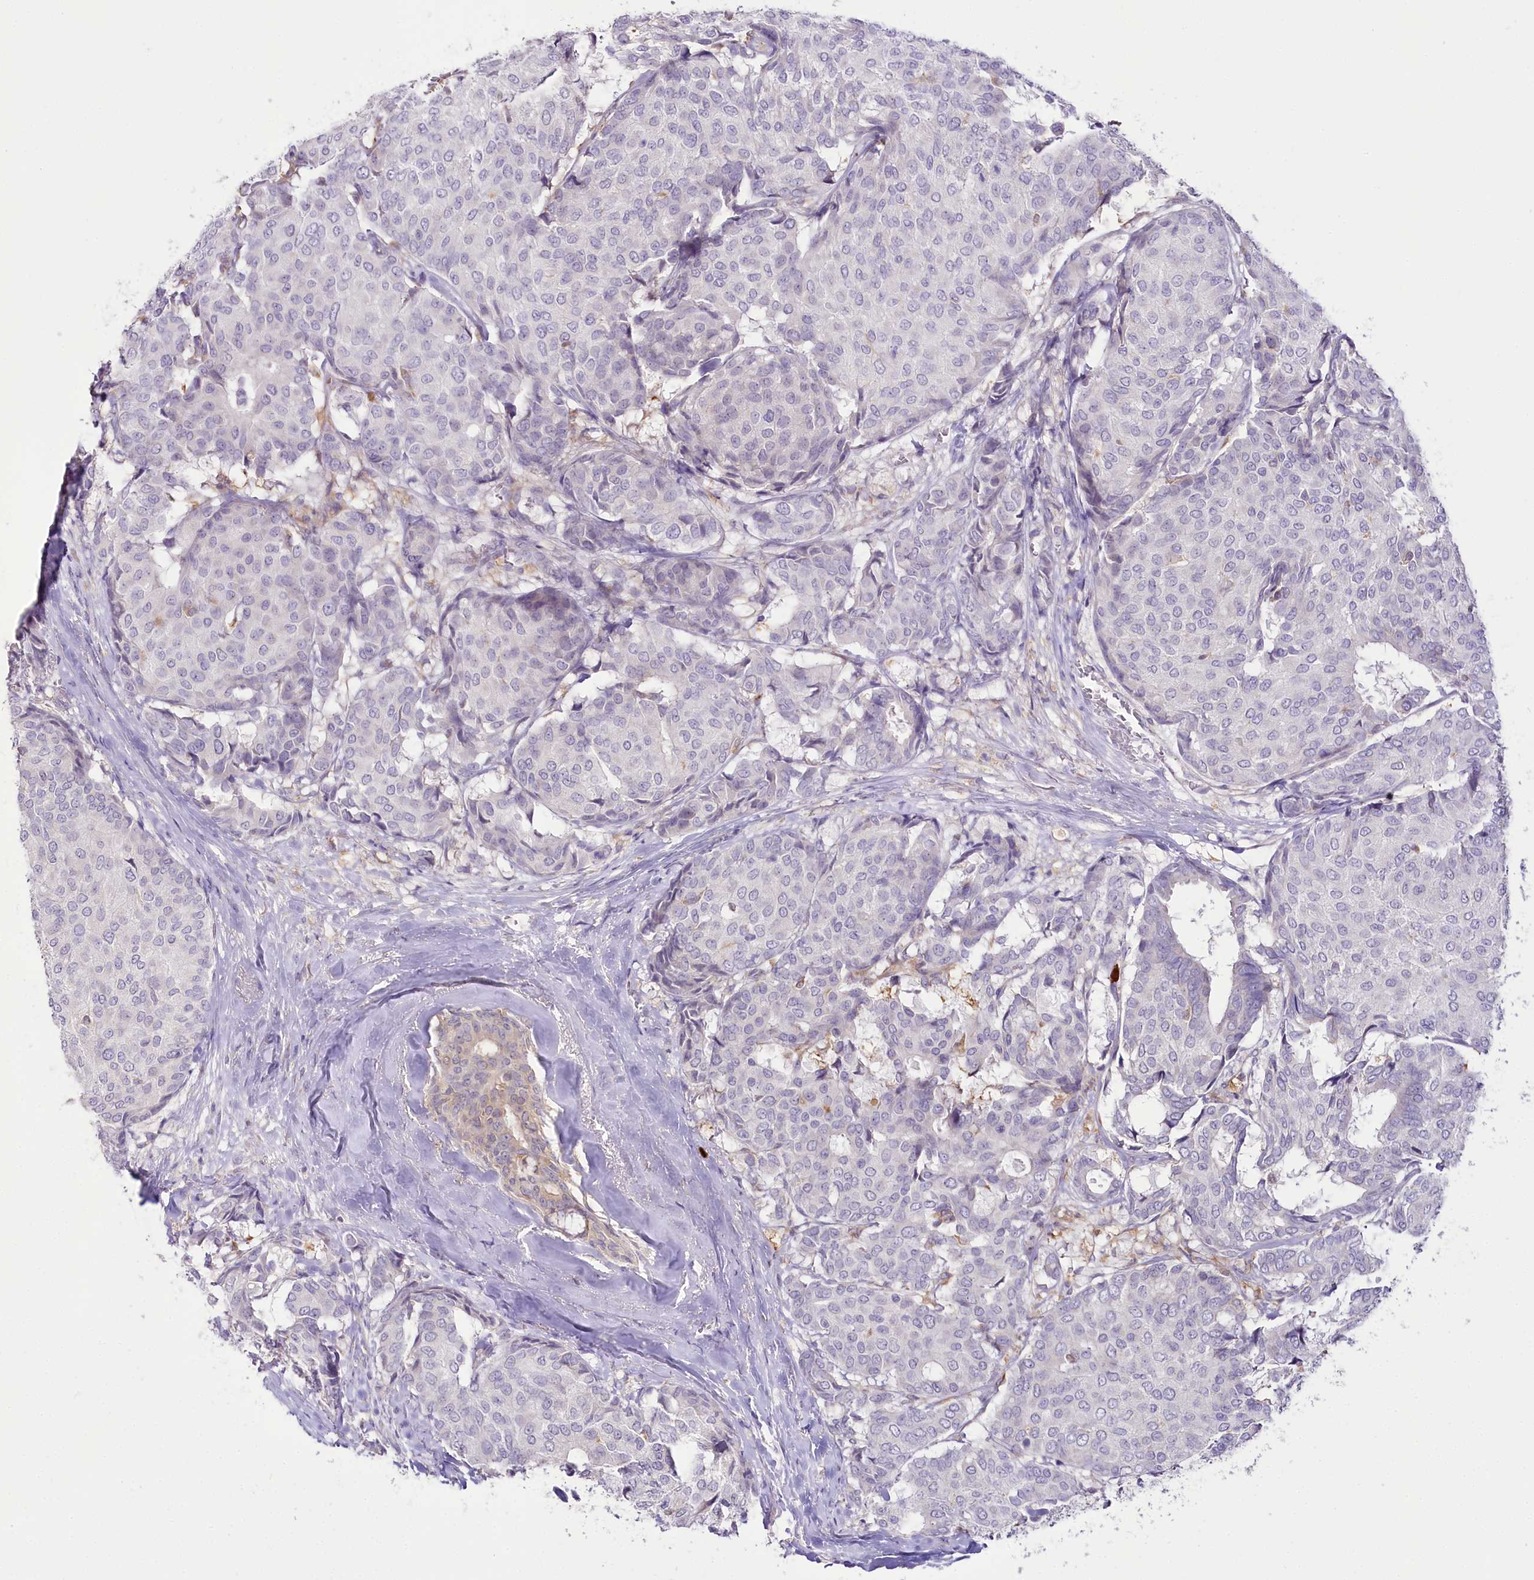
{"staining": {"intensity": "negative", "quantity": "none", "location": "none"}, "tissue": "breast cancer", "cell_type": "Tumor cells", "image_type": "cancer", "snomed": [{"axis": "morphology", "description": "Duct carcinoma"}, {"axis": "topography", "description": "Breast"}], "caption": "Breast invasive ductal carcinoma stained for a protein using immunohistochemistry (IHC) shows no expression tumor cells.", "gene": "DPYD", "patient": {"sex": "female", "age": 75}}